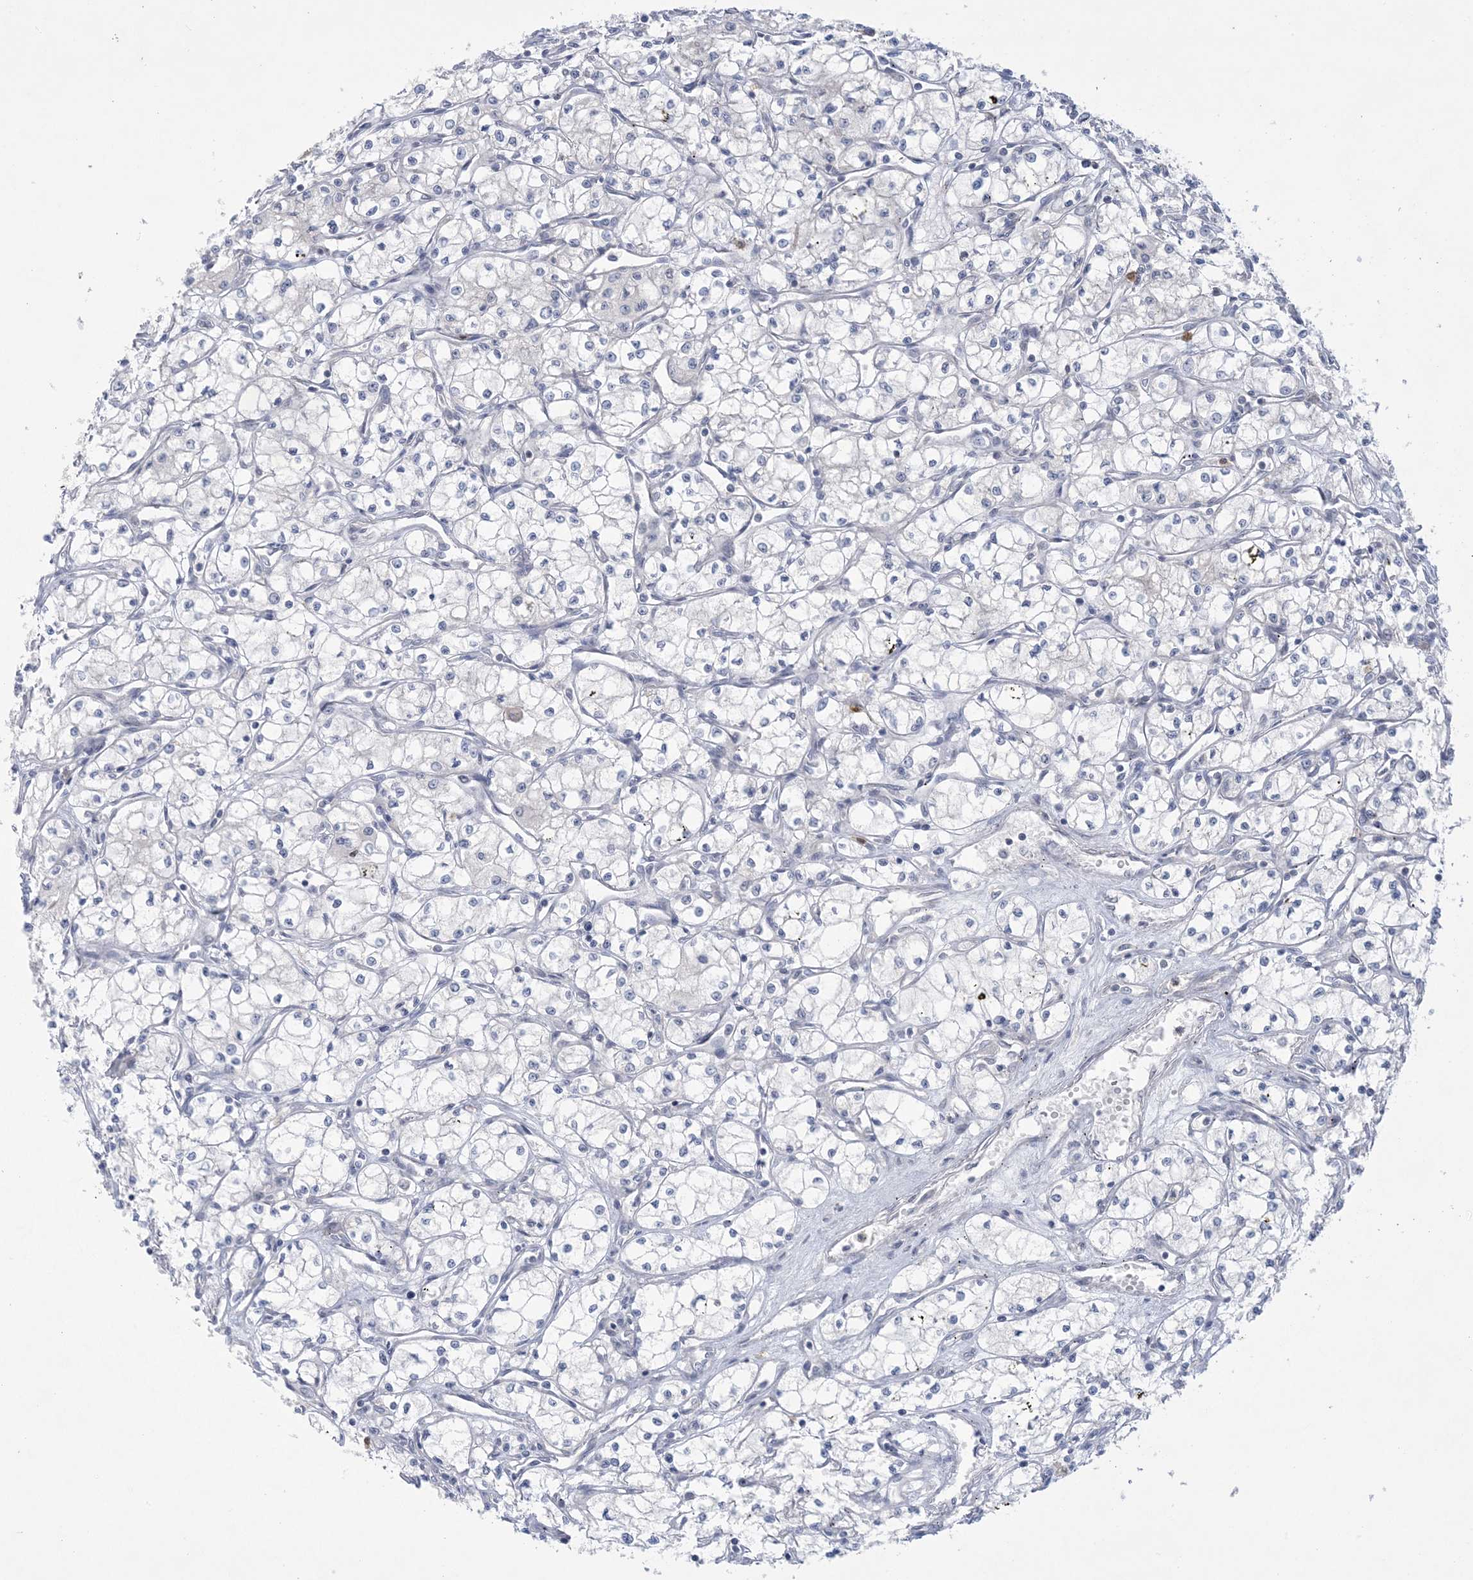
{"staining": {"intensity": "negative", "quantity": "none", "location": "none"}, "tissue": "renal cancer", "cell_type": "Tumor cells", "image_type": "cancer", "snomed": [{"axis": "morphology", "description": "Adenocarcinoma, NOS"}, {"axis": "topography", "description": "Kidney"}], "caption": "A high-resolution image shows IHC staining of renal cancer, which shows no significant staining in tumor cells. (DAB (3,3'-diaminobenzidine) immunohistochemistry, high magnification).", "gene": "TRMT10C", "patient": {"sex": "male", "age": 59}}